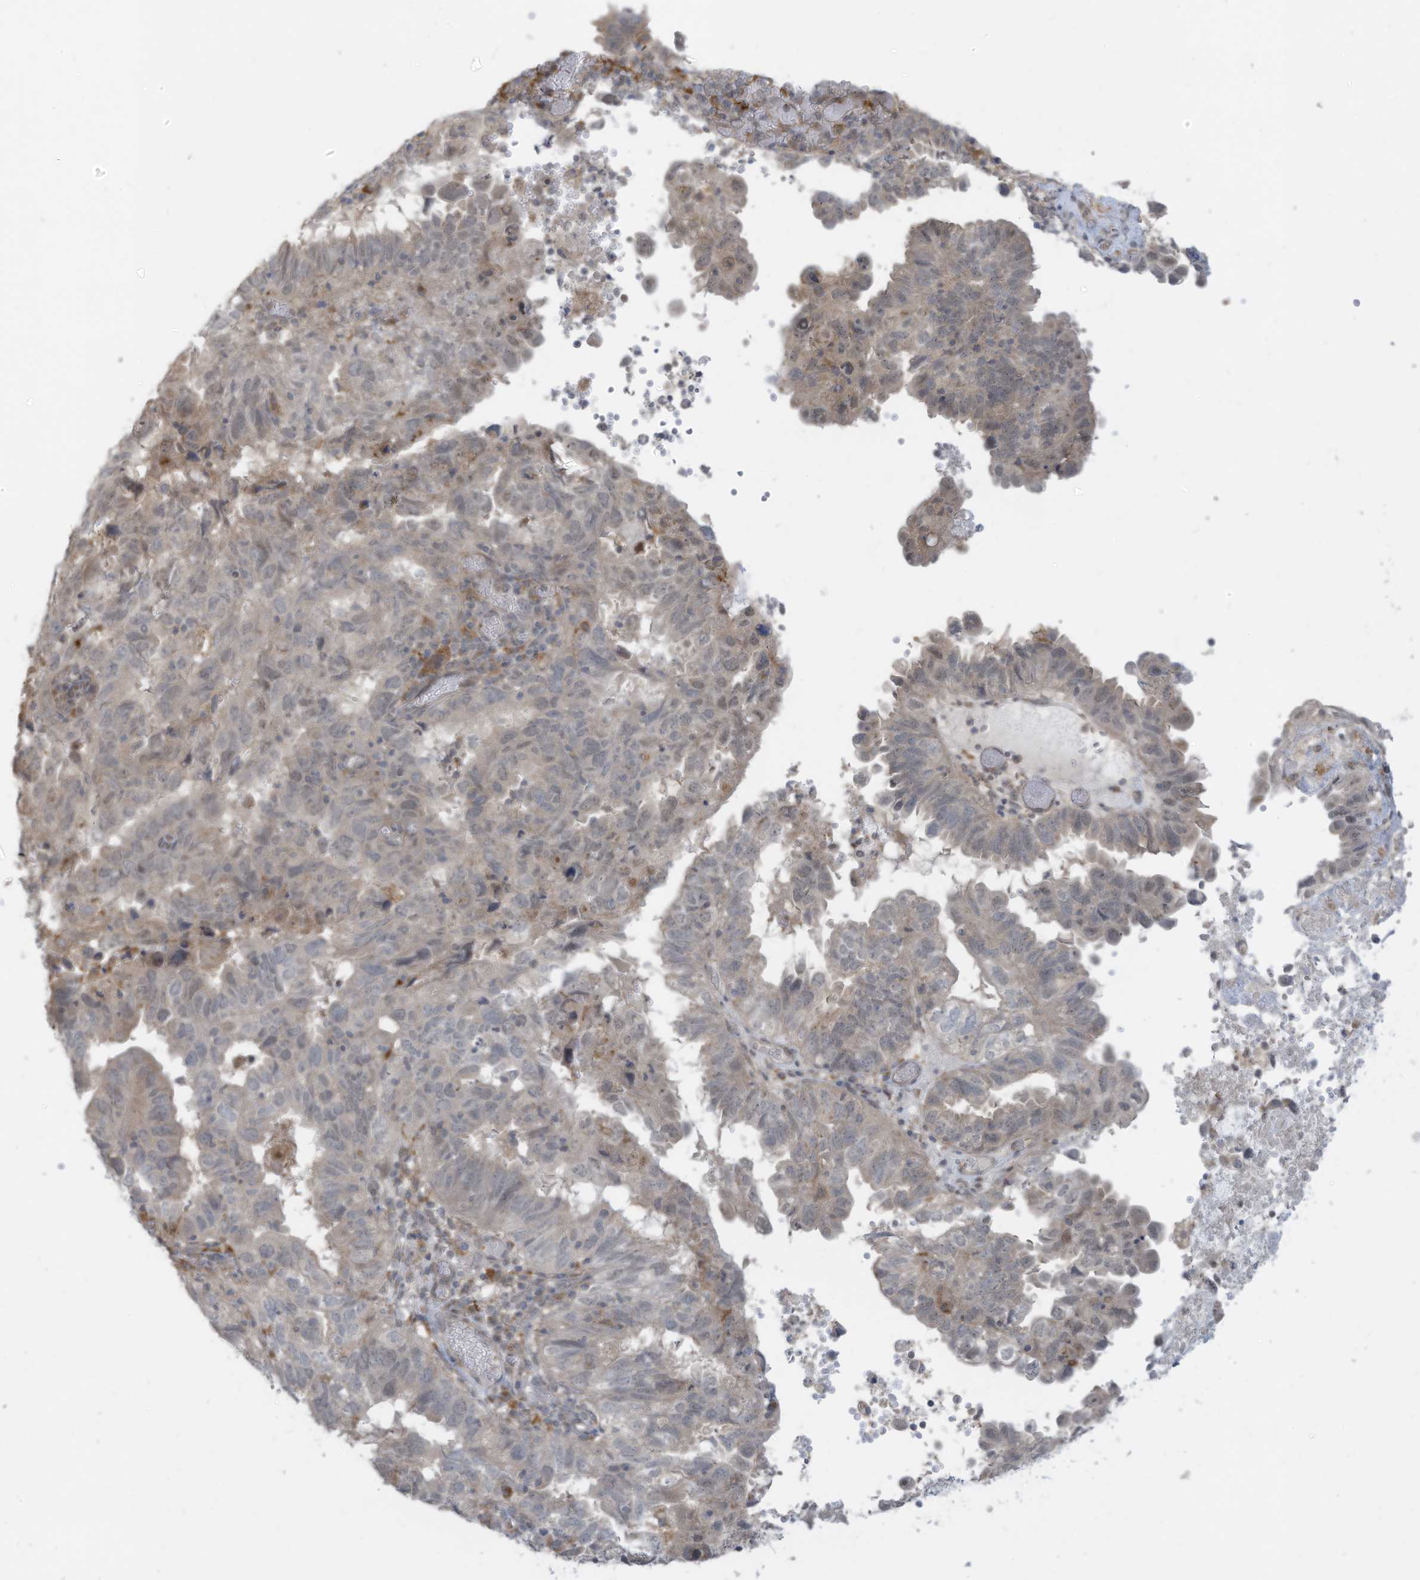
{"staining": {"intensity": "weak", "quantity": "<25%", "location": "cytoplasmic/membranous"}, "tissue": "endometrial cancer", "cell_type": "Tumor cells", "image_type": "cancer", "snomed": [{"axis": "morphology", "description": "Adenocarcinoma, NOS"}, {"axis": "topography", "description": "Uterus"}], "caption": "This is a histopathology image of immunohistochemistry (IHC) staining of adenocarcinoma (endometrial), which shows no staining in tumor cells.", "gene": "DZIP3", "patient": {"sex": "female", "age": 77}}